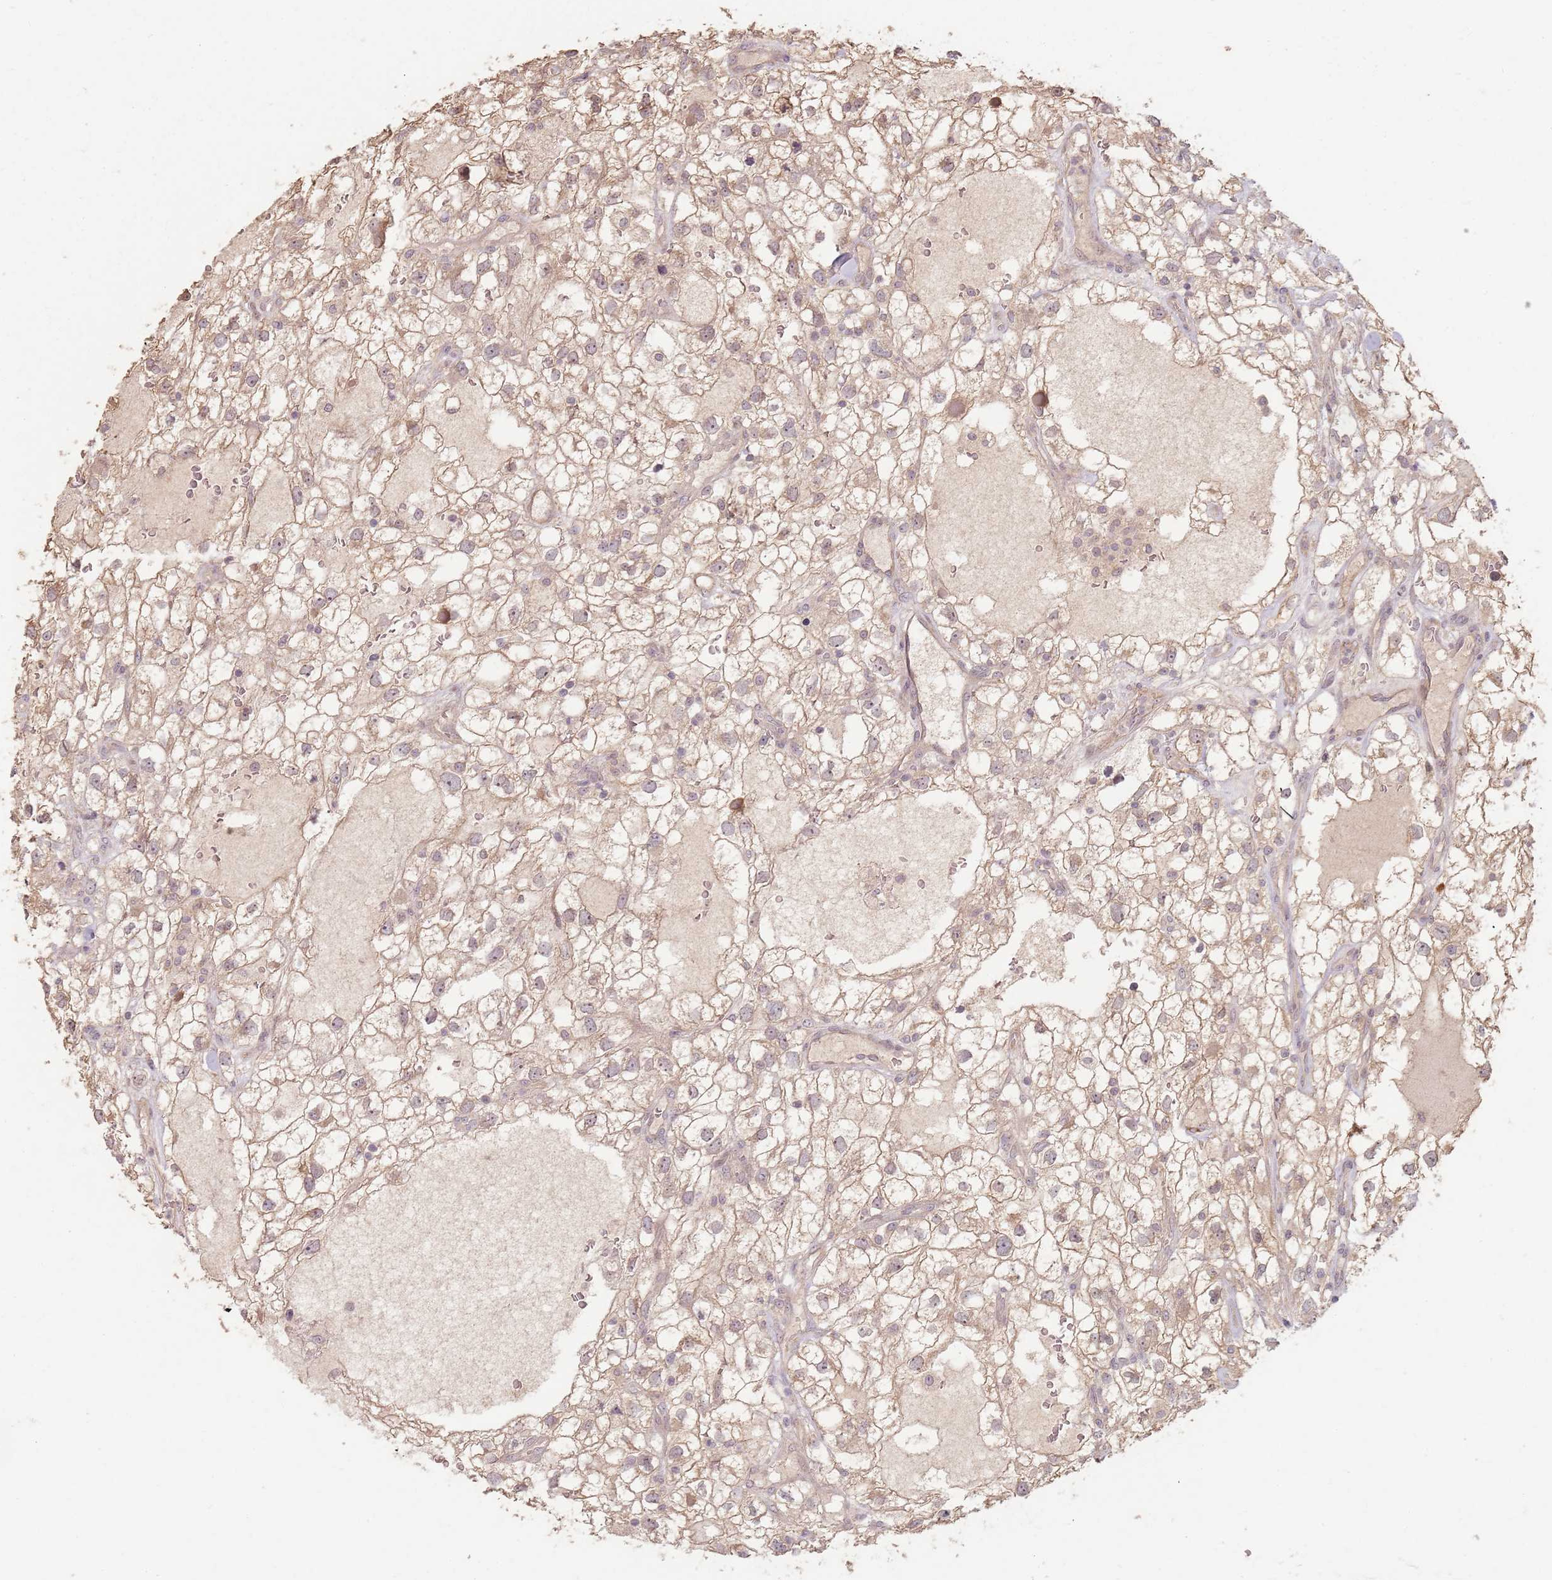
{"staining": {"intensity": "weak", "quantity": "25%-75%", "location": "cytoplasmic/membranous"}, "tissue": "renal cancer", "cell_type": "Tumor cells", "image_type": "cancer", "snomed": [{"axis": "morphology", "description": "Adenocarcinoma, NOS"}, {"axis": "topography", "description": "Kidney"}], "caption": "This is an image of immunohistochemistry (IHC) staining of renal cancer, which shows weak expression in the cytoplasmic/membranous of tumor cells.", "gene": "CCDC168", "patient": {"sex": "male", "age": 59}}